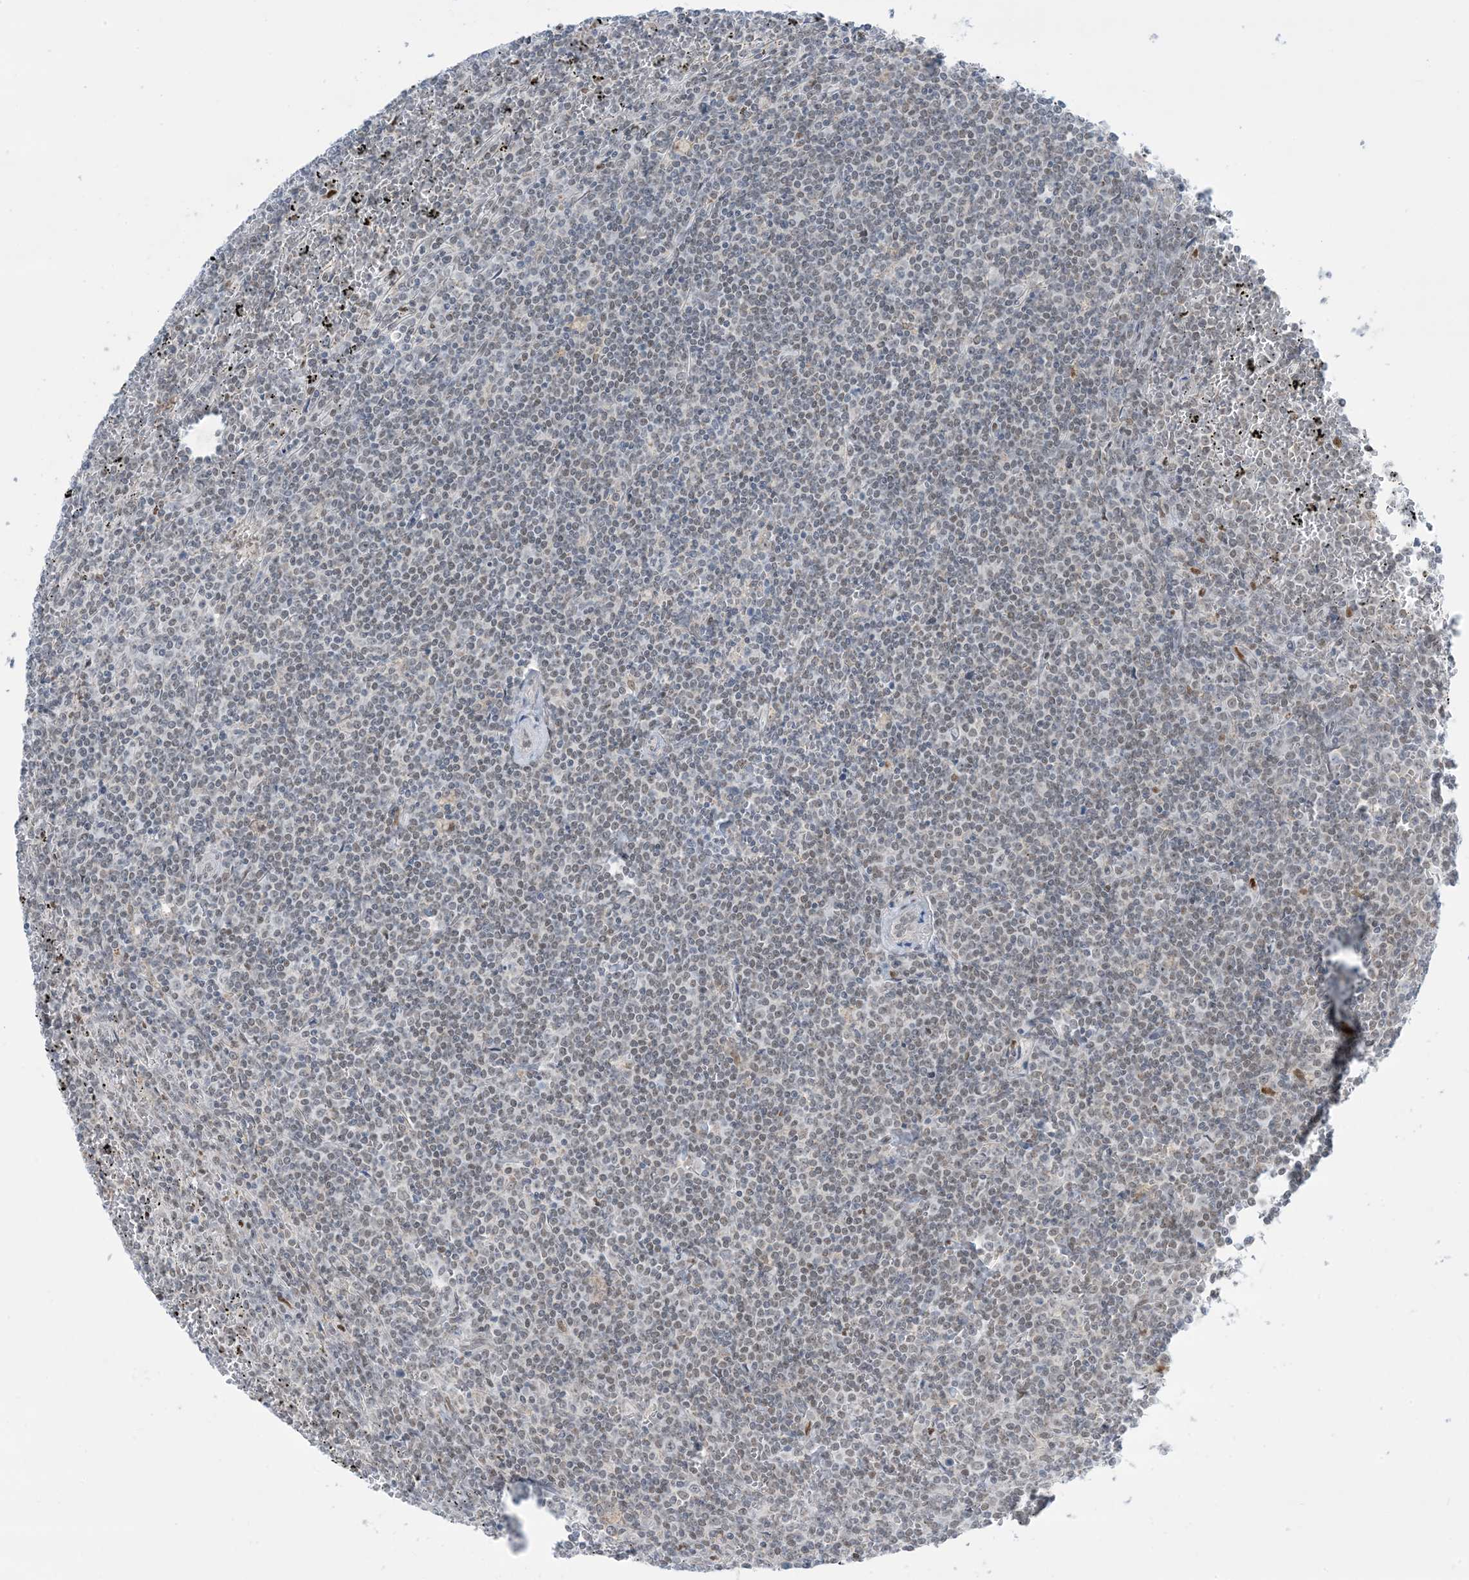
{"staining": {"intensity": "weak", "quantity": "<25%", "location": "nuclear"}, "tissue": "lymphoma", "cell_type": "Tumor cells", "image_type": "cancer", "snomed": [{"axis": "morphology", "description": "Malignant lymphoma, non-Hodgkin's type, Low grade"}, {"axis": "topography", "description": "Spleen"}], "caption": "Immunohistochemistry (IHC) of low-grade malignant lymphoma, non-Hodgkin's type shows no expression in tumor cells.", "gene": "TFPT", "patient": {"sex": "female", "age": 19}}